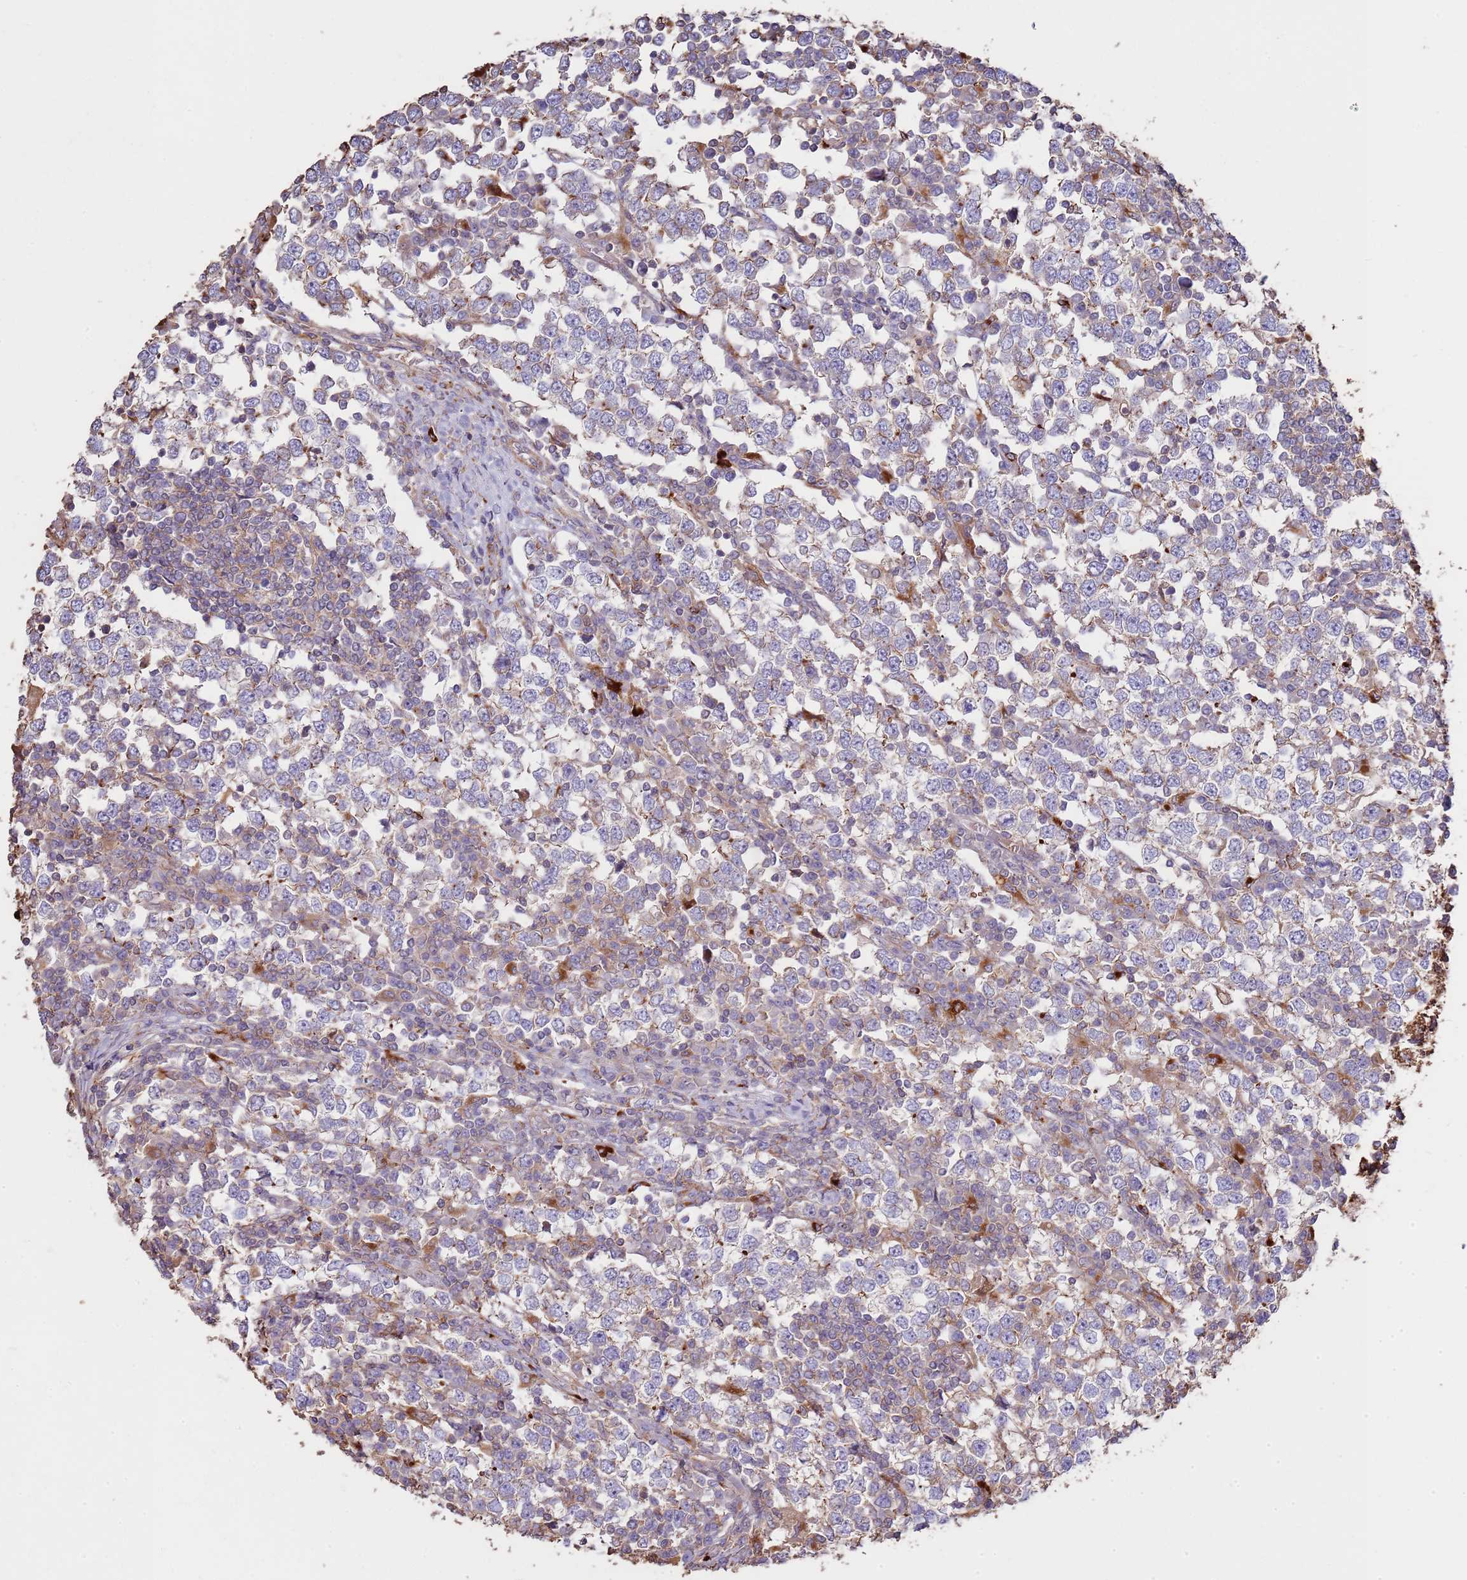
{"staining": {"intensity": "weak", "quantity": "<25%", "location": "cytoplasmic/membranous"}, "tissue": "testis cancer", "cell_type": "Tumor cells", "image_type": "cancer", "snomed": [{"axis": "morphology", "description": "Seminoma, NOS"}, {"axis": "topography", "description": "Testis"}], "caption": "An IHC image of testis seminoma is shown. There is no staining in tumor cells of testis seminoma.", "gene": "NDUFAF4", "patient": {"sex": "male", "age": 65}}